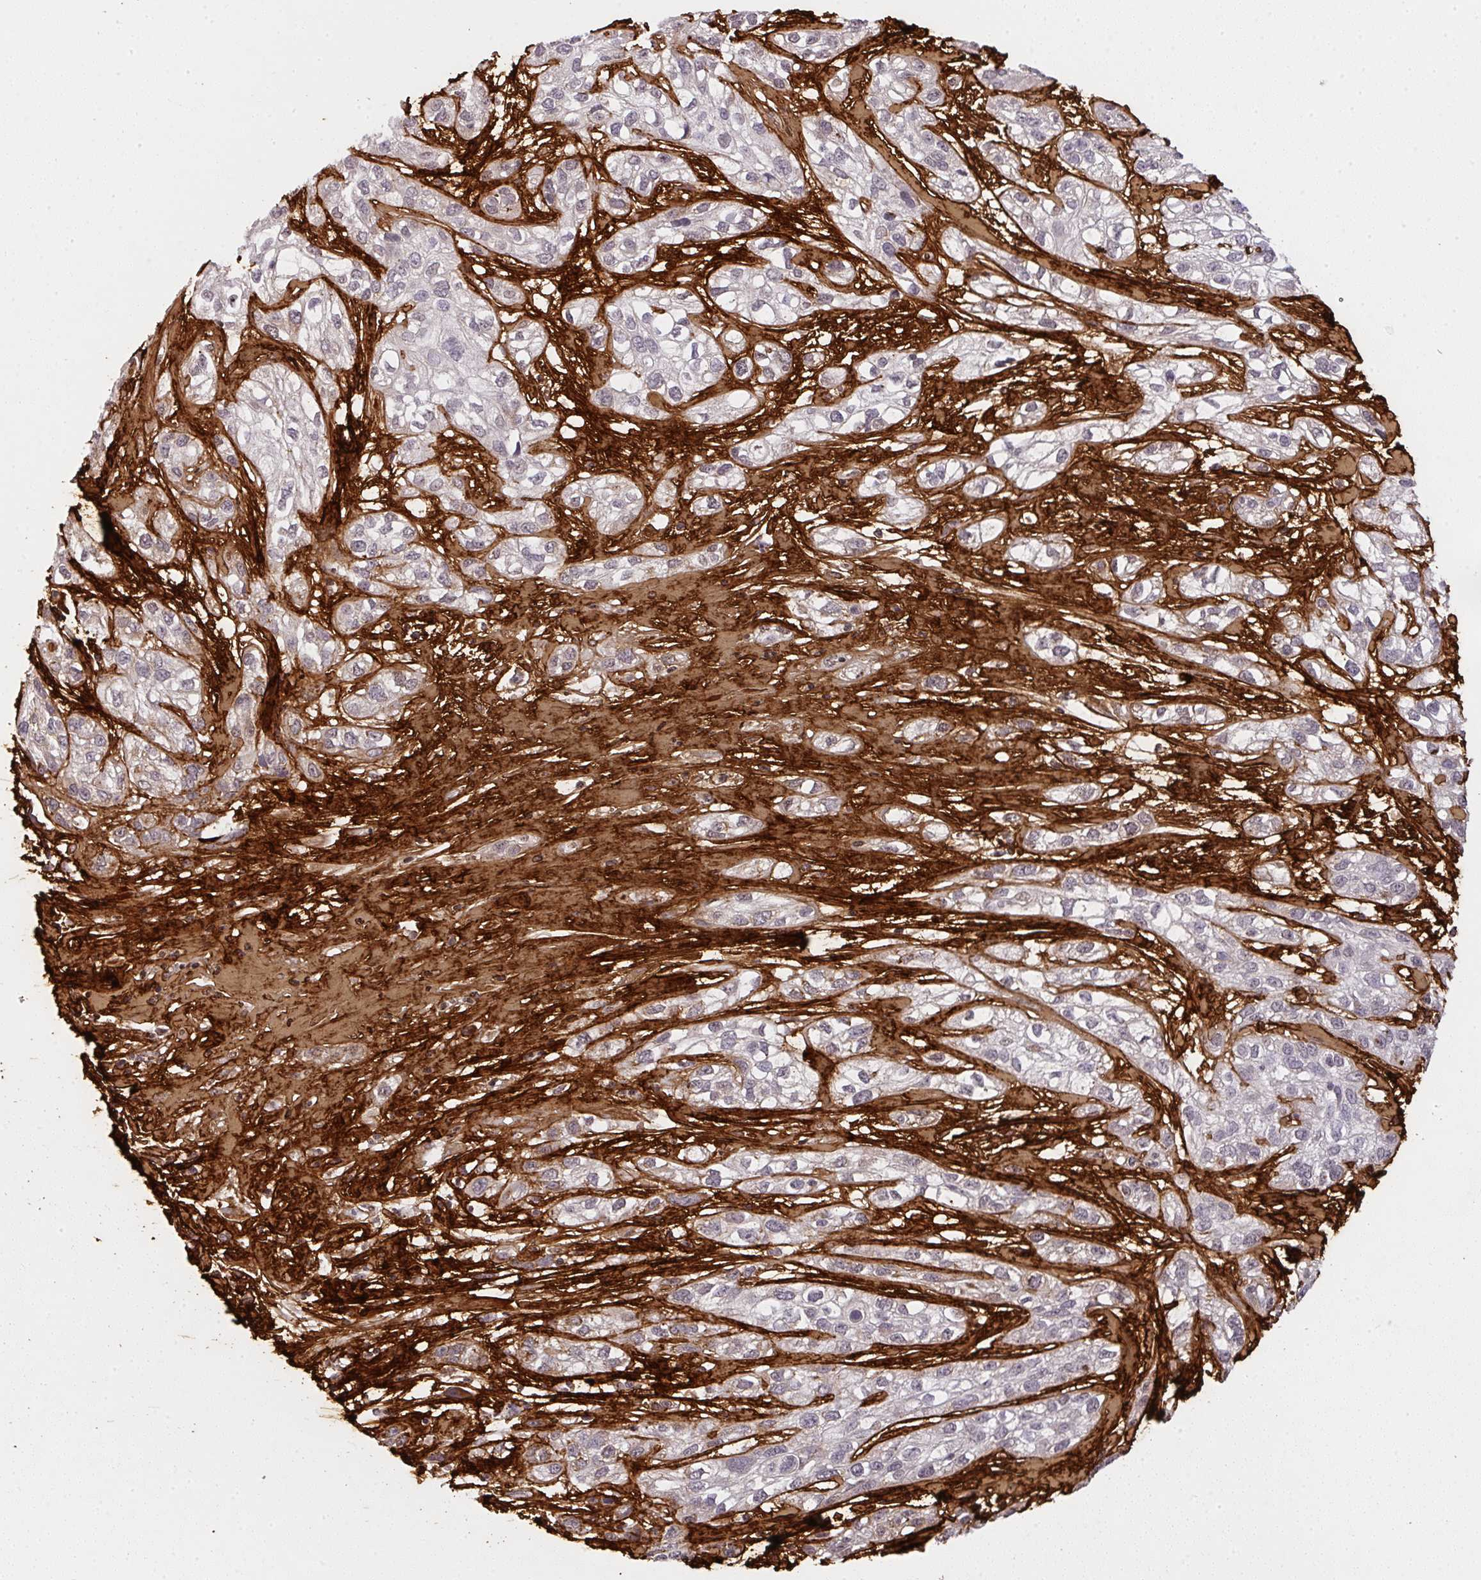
{"staining": {"intensity": "negative", "quantity": "none", "location": "none"}, "tissue": "skin cancer", "cell_type": "Tumor cells", "image_type": "cancer", "snomed": [{"axis": "morphology", "description": "Squamous cell carcinoma, NOS"}, {"axis": "topography", "description": "Skin"}], "caption": "IHC photomicrograph of neoplastic tissue: skin cancer stained with DAB reveals no significant protein positivity in tumor cells.", "gene": "COL3A1", "patient": {"sex": "male", "age": 82}}